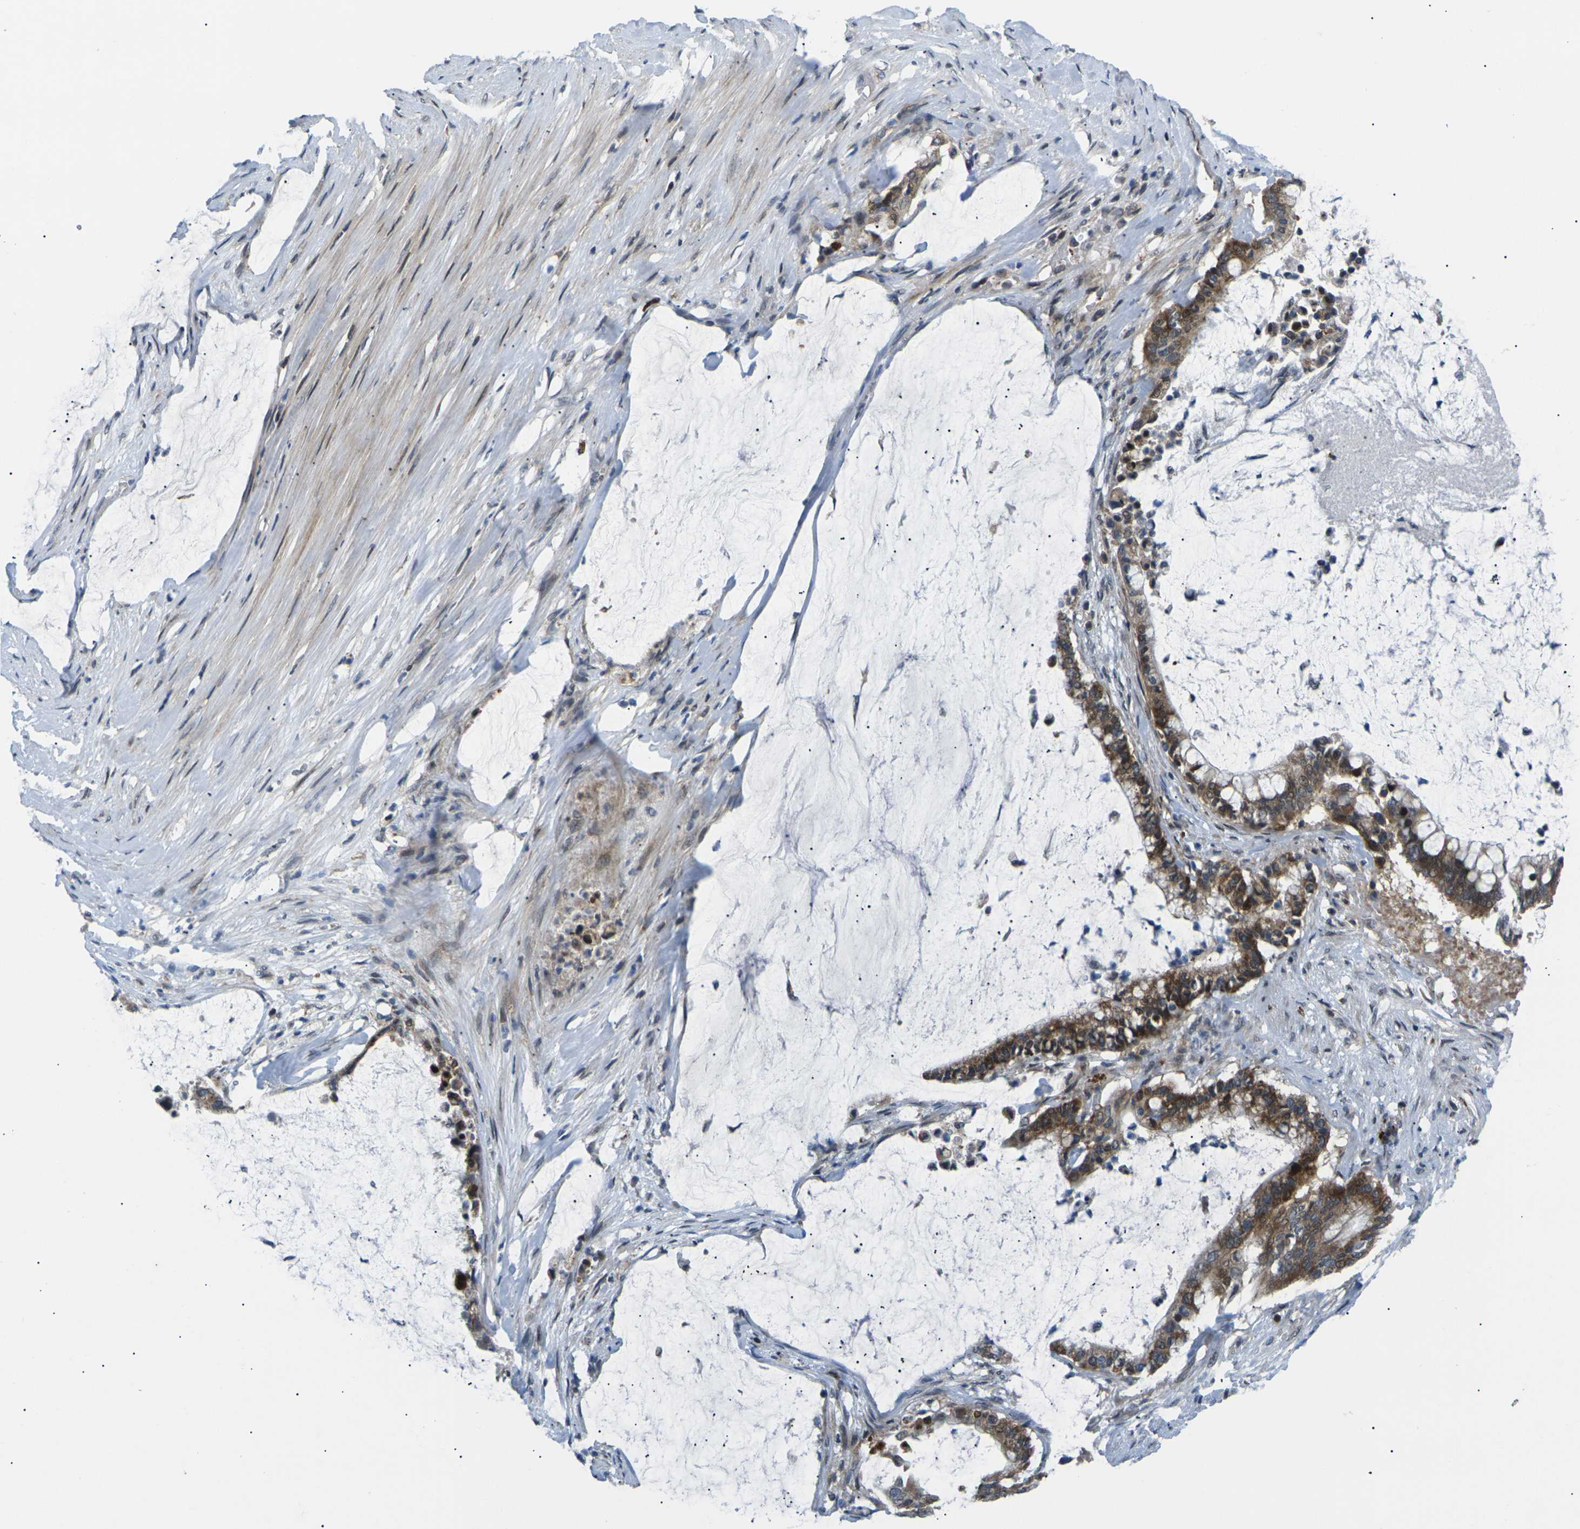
{"staining": {"intensity": "moderate", "quantity": ">75%", "location": "cytoplasmic/membranous"}, "tissue": "pancreatic cancer", "cell_type": "Tumor cells", "image_type": "cancer", "snomed": [{"axis": "morphology", "description": "Adenocarcinoma, NOS"}, {"axis": "topography", "description": "Pancreas"}], "caption": "Tumor cells reveal medium levels of moderate cytoplasmic/membranous positivity in about >75% of cells in pancreatic adenocarcinoma.", "gene": "RPS6KA3", "patient": {"sex": "male", "age": 41}}